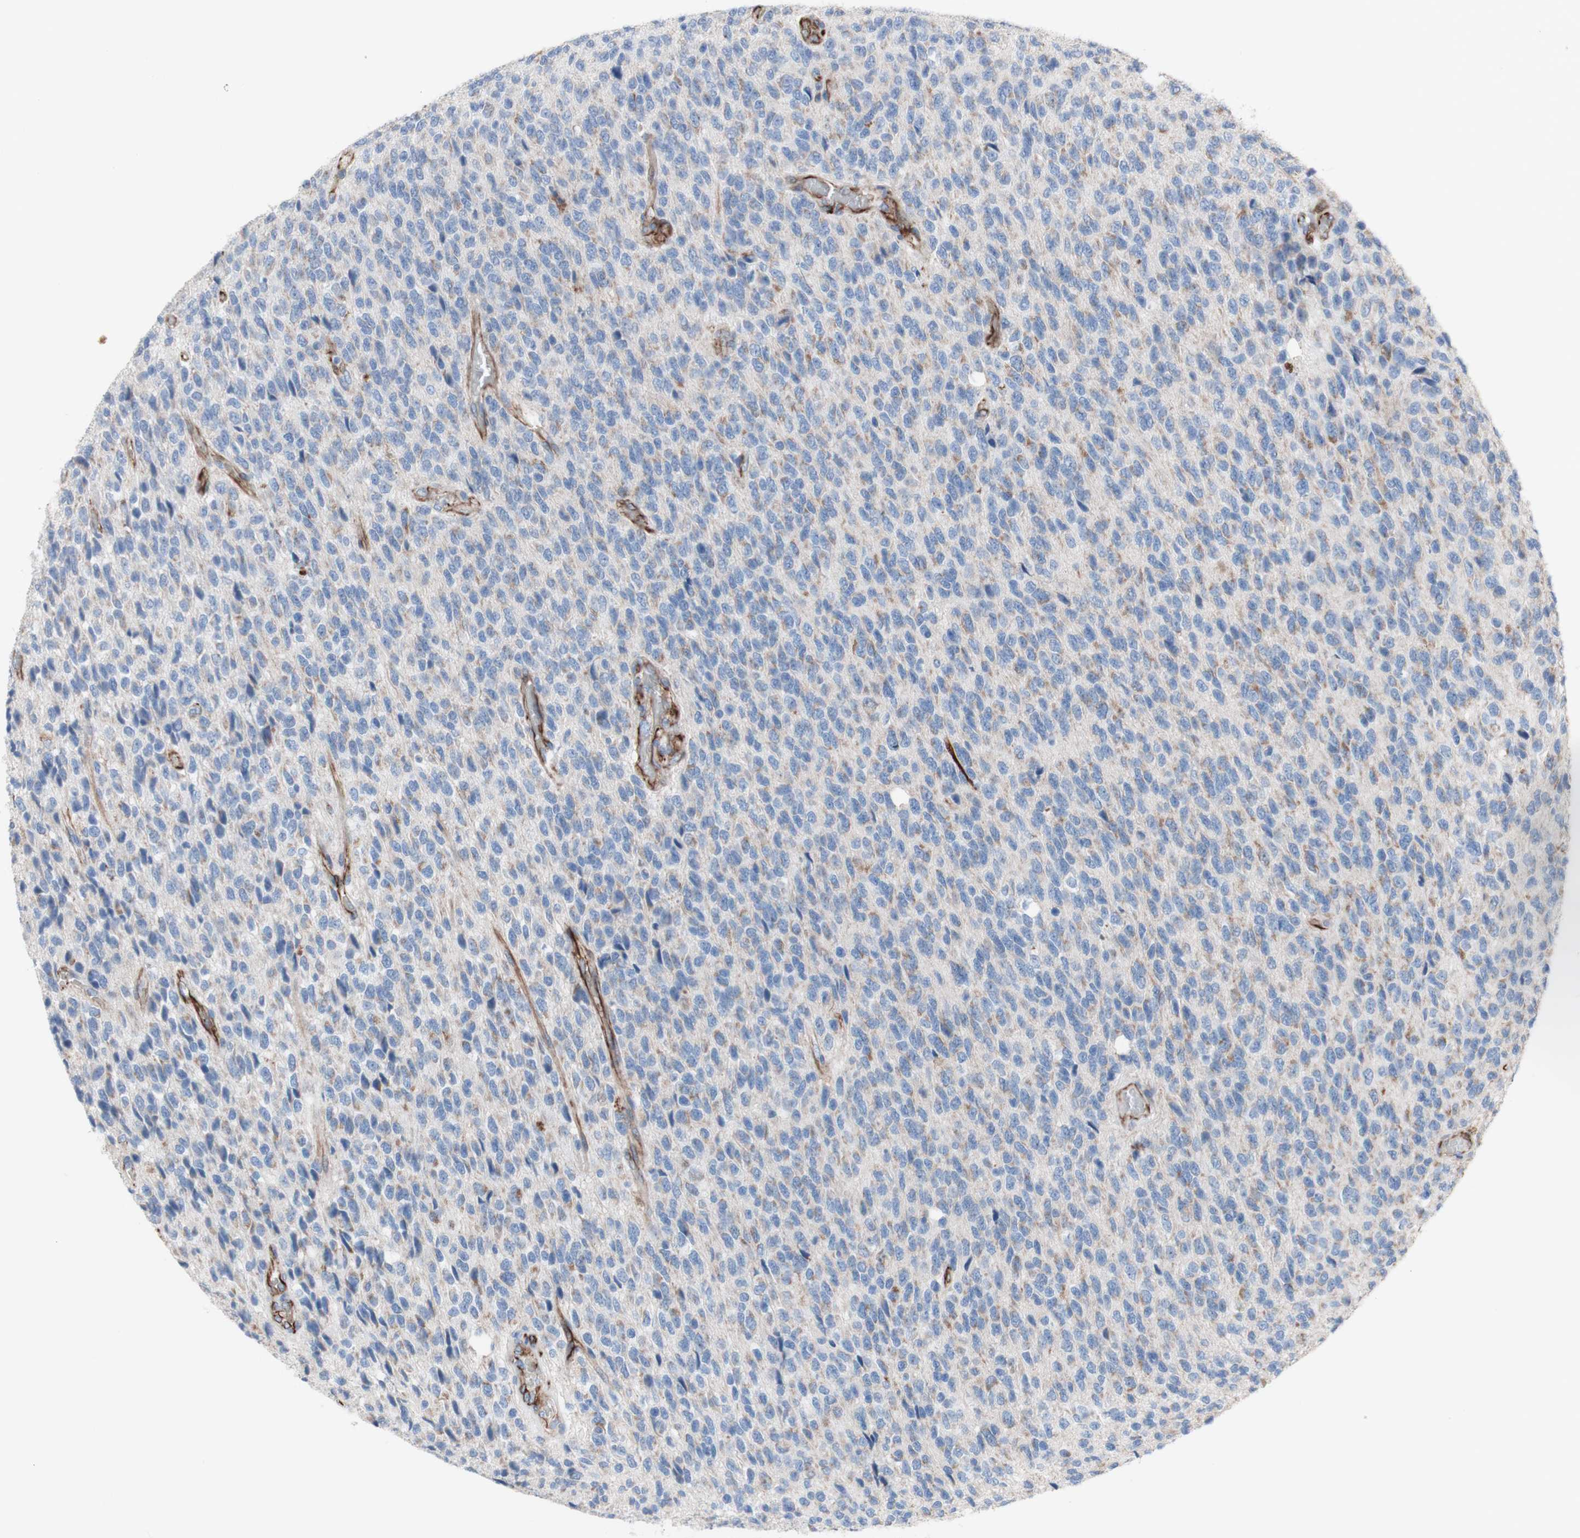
{"staining": {"intensity": "negative", "quantity": "none", "location": "none"}, "tissue": "glioma", "cell_type": "Tumor cells", "image_type": "cancer", "snomed": [{"axis": "morphology", "description": "Glioma, malignant, High grade"}, {"axis": "topography", "description": "pancreas cauda"}], "caption": "This is an immunohistochemistry (IHC) photomicrograph of human high-grade glioma (malignant). There is no staining in tumor cells.", "gene": "AGPAT5", "patient": {"sex": "male", "age": 60}}